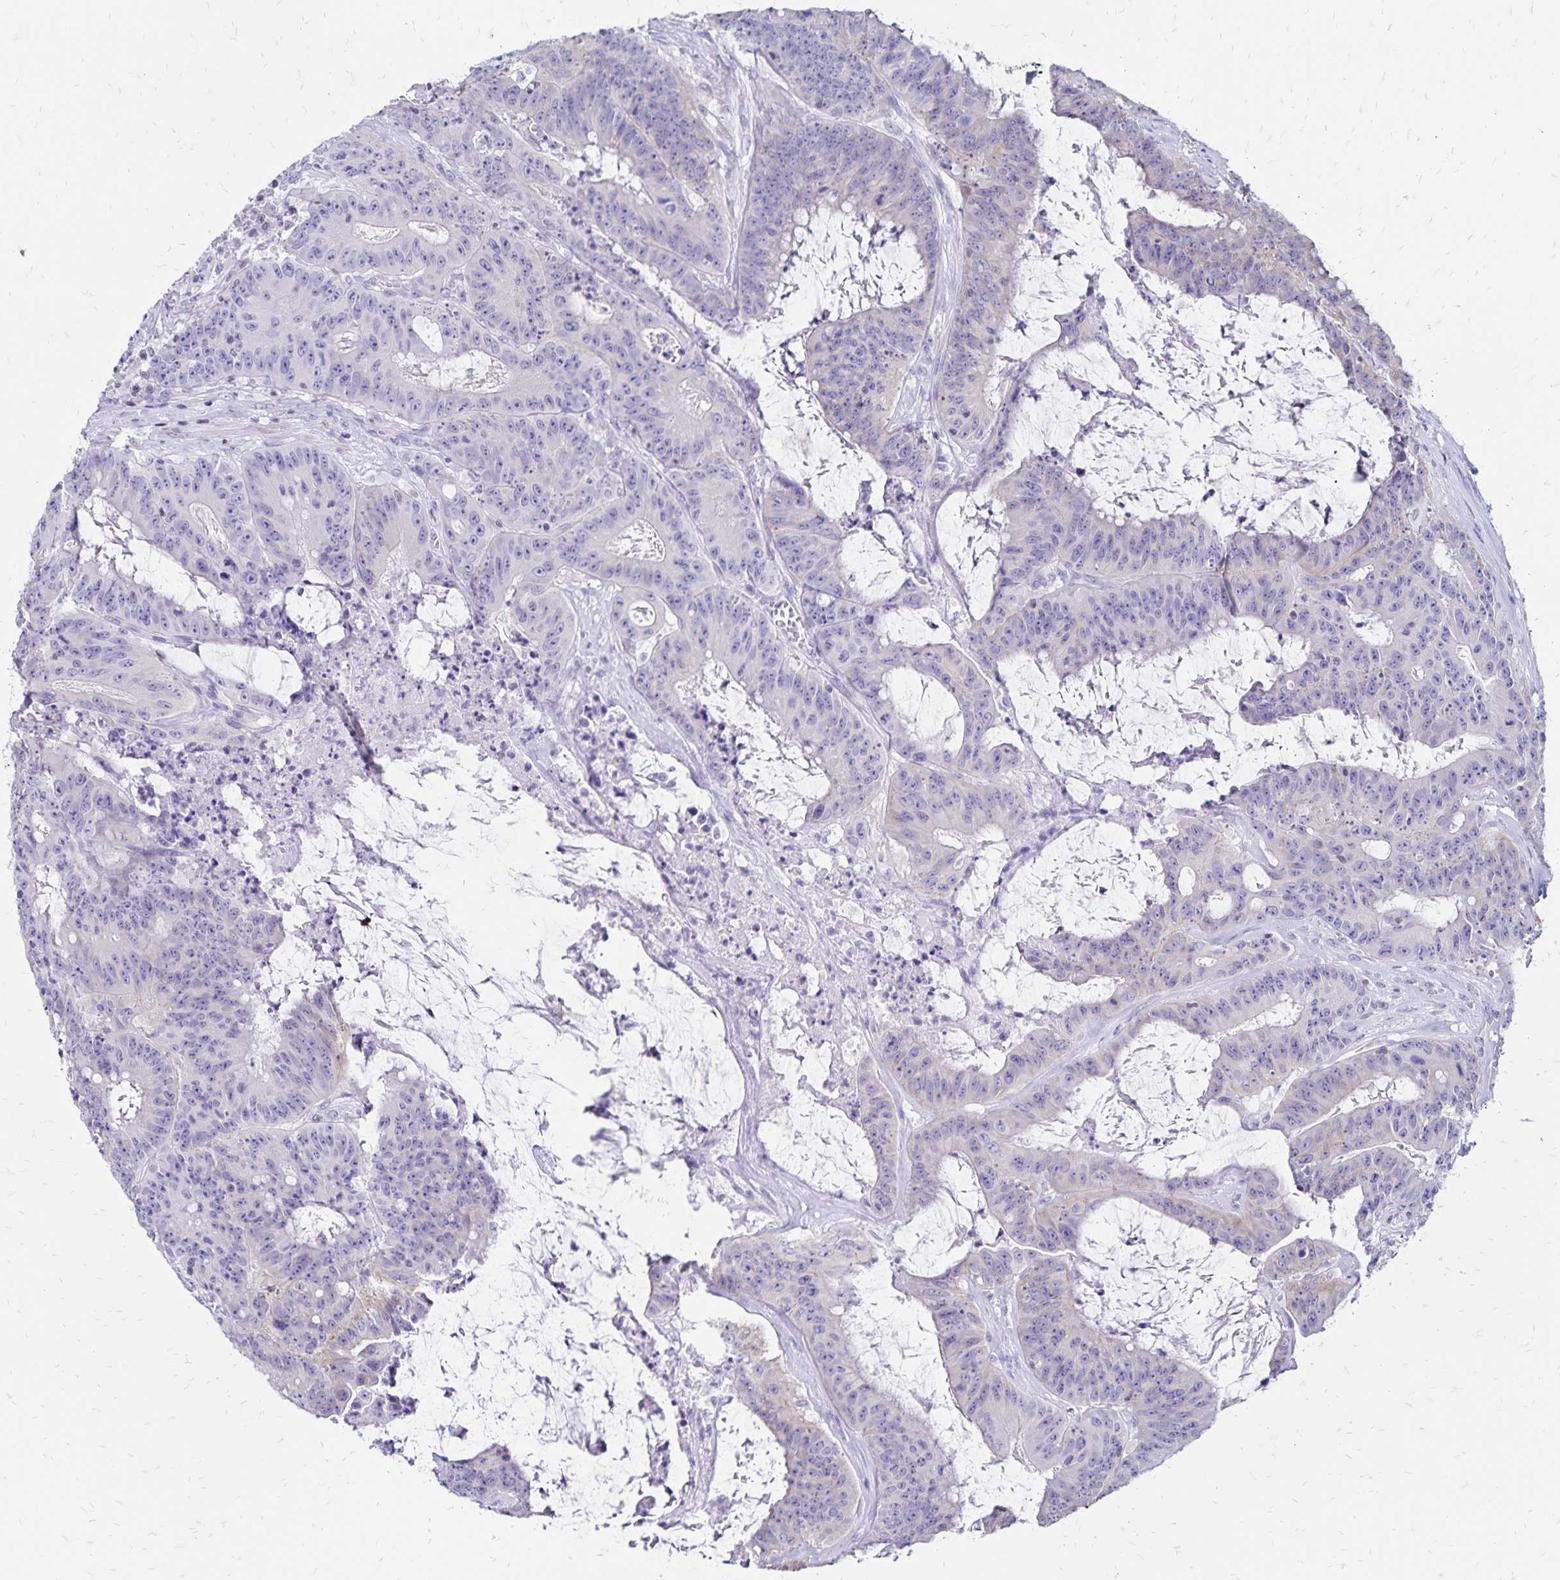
{"staining": {"intensity": "negative", "quantity": "none", "location": "none"}, "tissue": "colorectal cancer", "cell_type": "Tumor cells", "image_type": "cancer", "snomed": [{"axis": "morphology", "description": "Adenocarcinoma, NOS"}, {"axis": "topography", "description": "Colon"}], "caption": "A histopathology image of human adenocarcinoma (colorectal) is negative for staining in tumor cells. (Brightfield microscopy of DAB immunohistochemistry (IHC) at high magnification).", "gene": "IKZF1", "patient": {"sex": "male", "age": 33}}